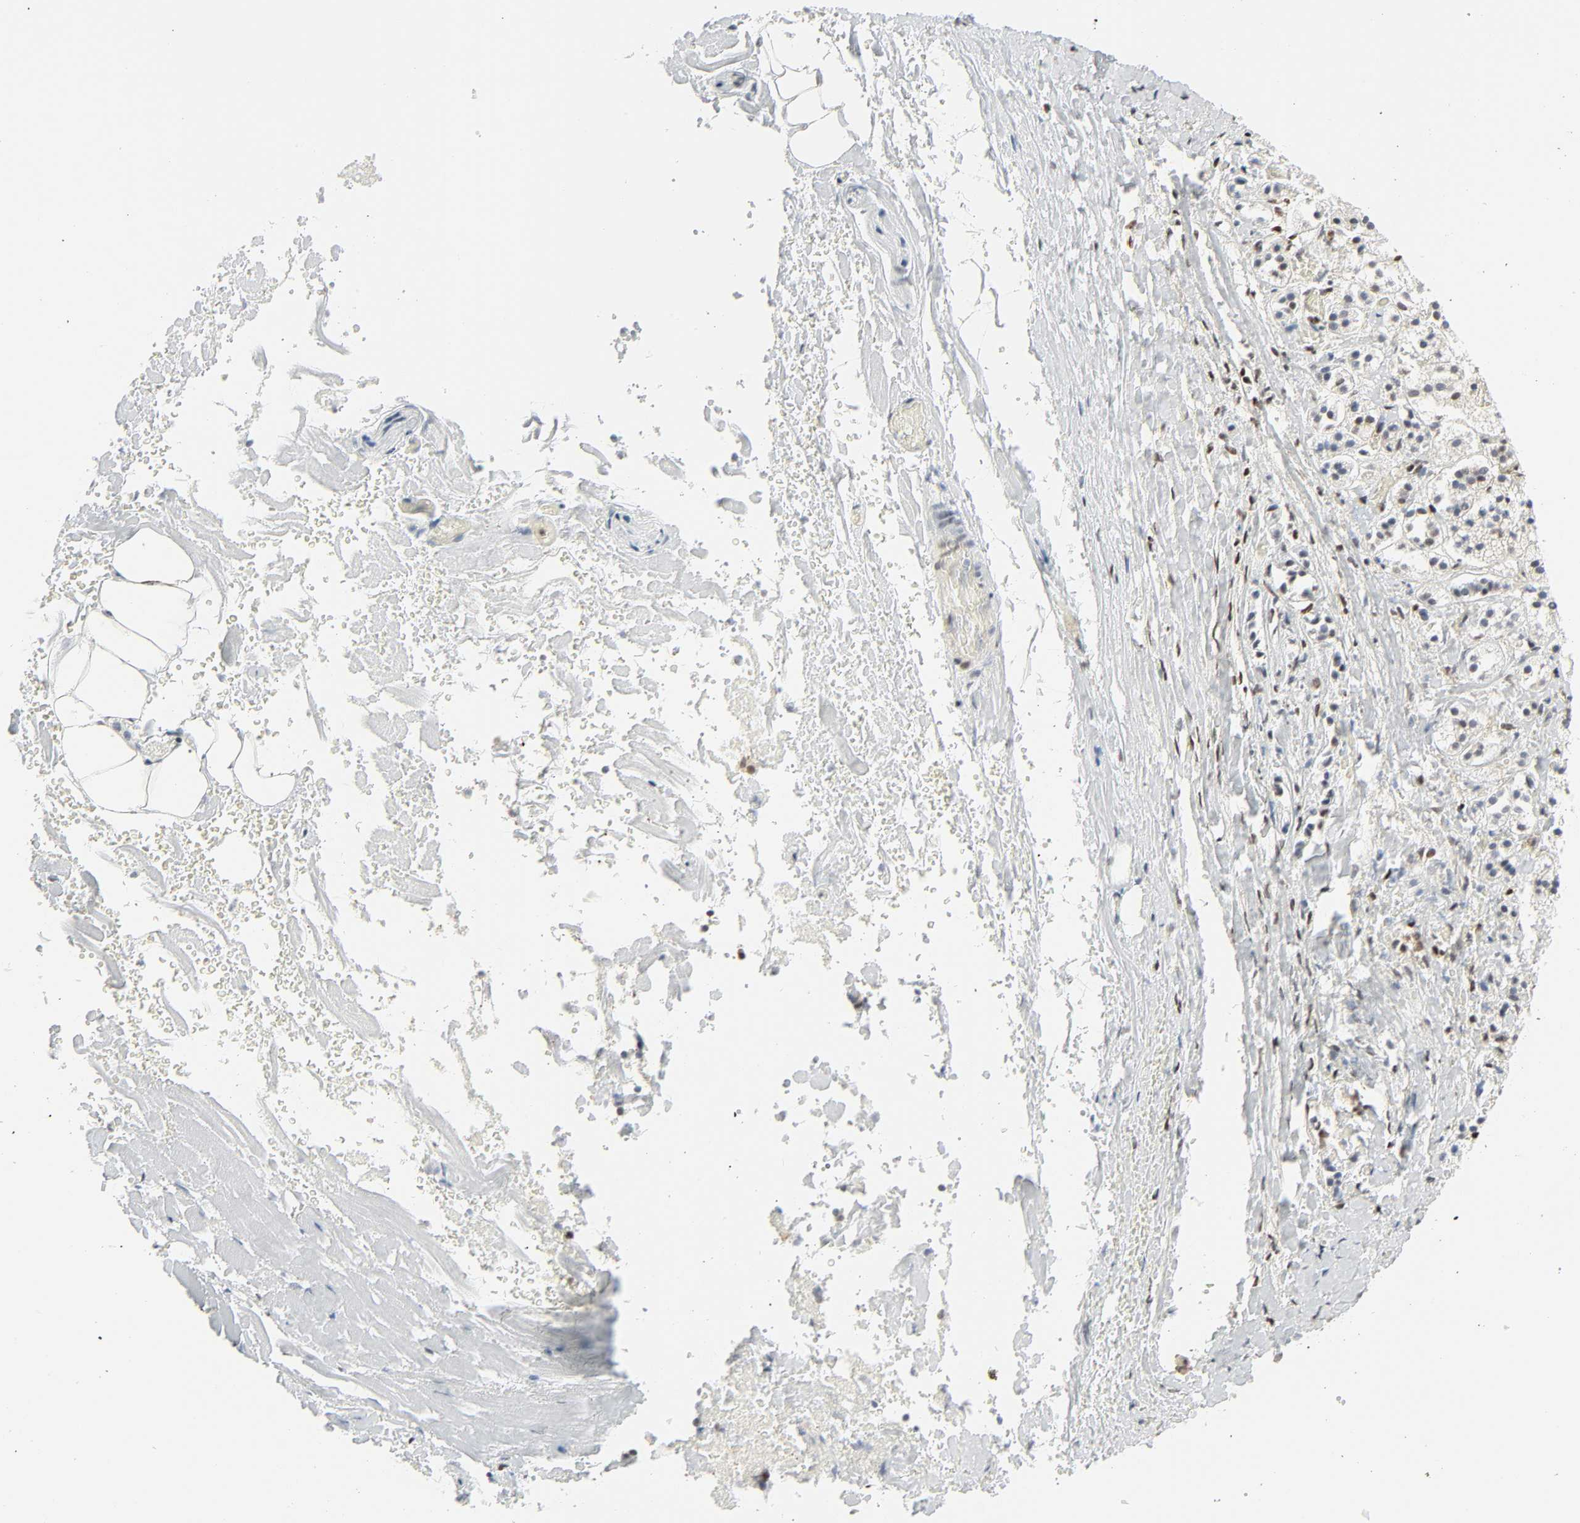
{"staining": {"intensity": "moderate", "quantity": "<25%", "location": "nuclear"}, "tissue": "adrenal gland", "cell_type": "Glandular cells", "image_type": "normal", "snomed": [{"axis": "morphology", "description": "Normal tissue, NOS"}, {"axis": "topography", "description": "Adrenal gland"}], "caption": "A high-resolution micrograph shows immunohistochemistry (IHC) staining of normal adrenal gland, which demonstrates moderate nuclear positivity in approximately <25% of glandular cells.", "gene": "ZBTB16", "patient": {"sex": "female", "age": 44}}